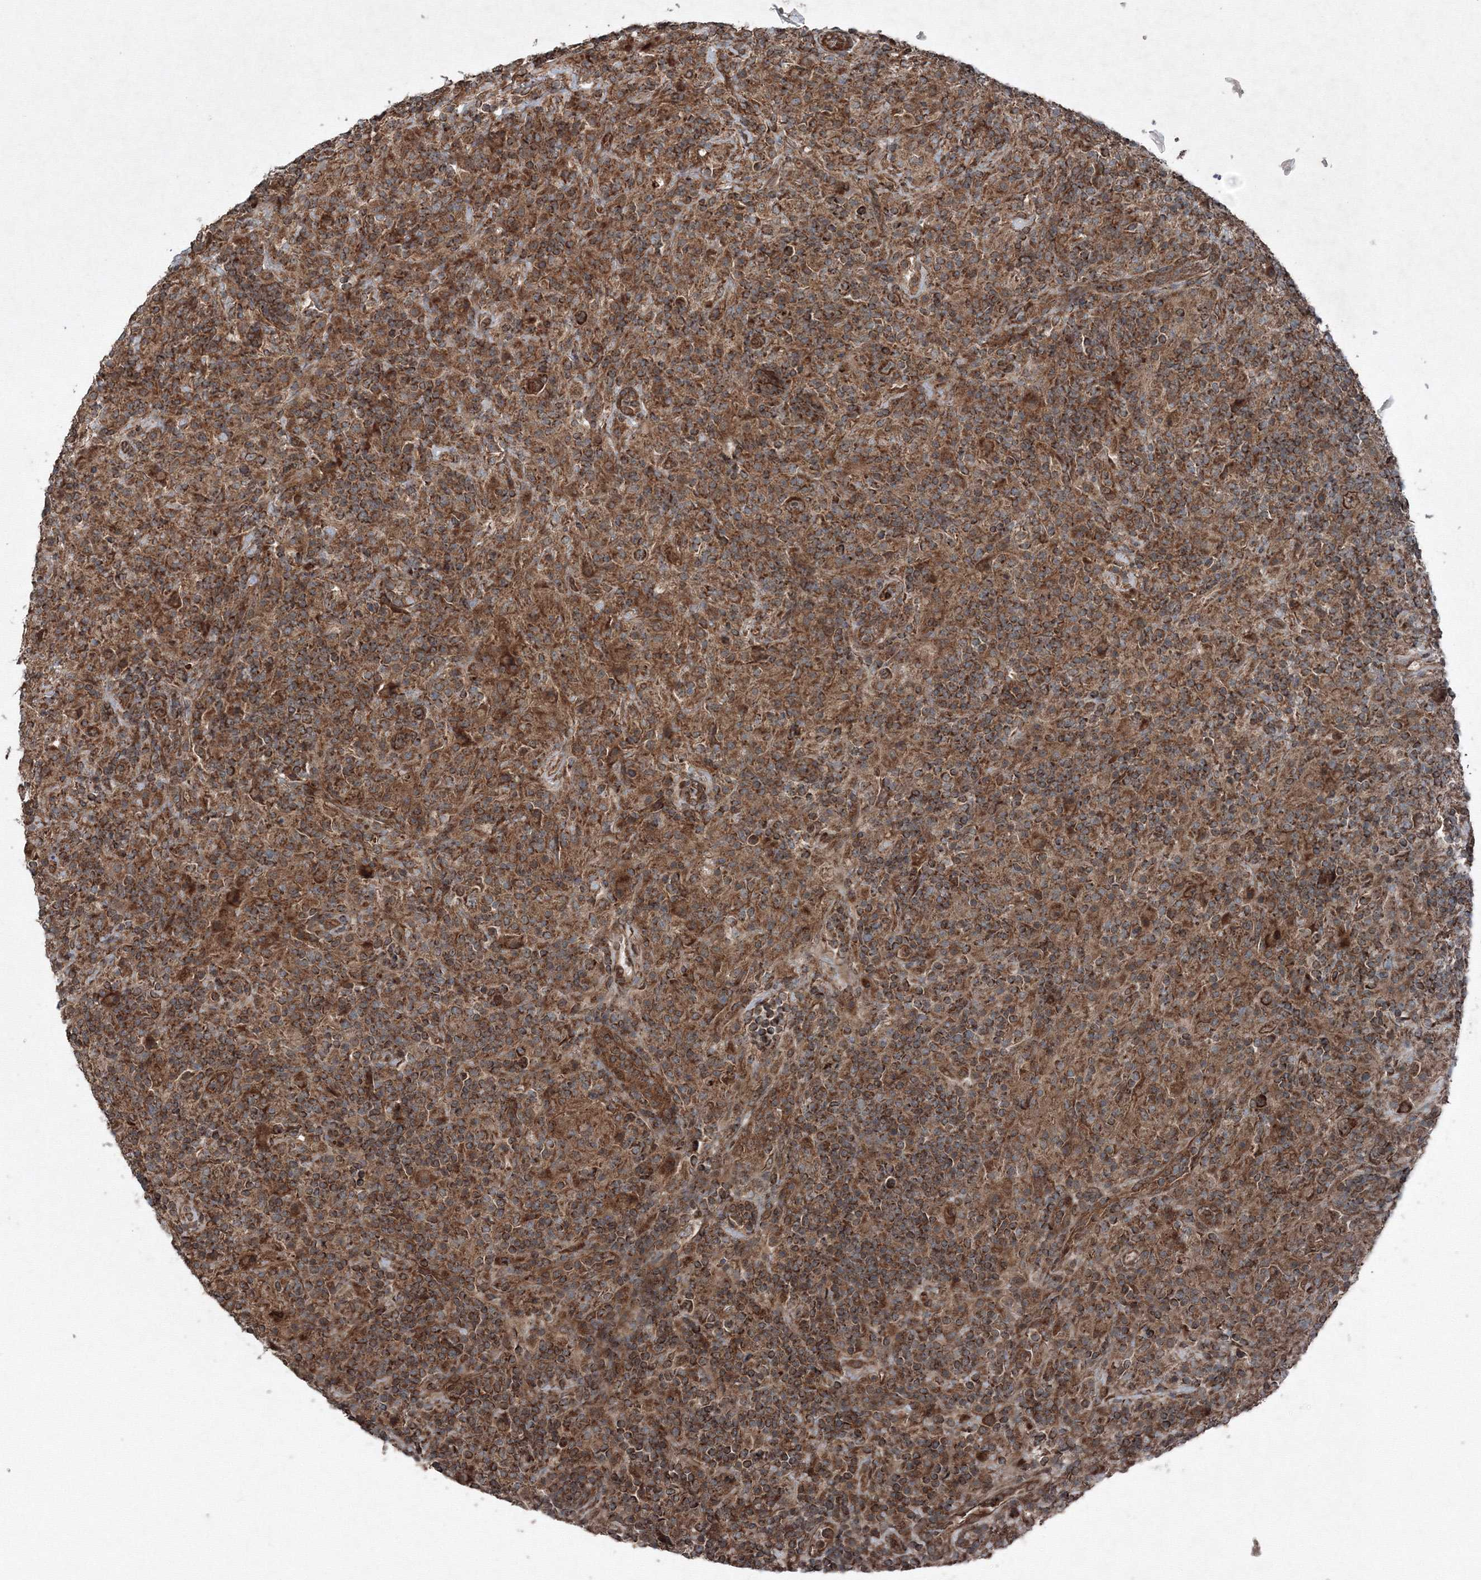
{"staining": {"intensity": "moderate", "quantity": ">75%", "location": "cytoplasmic/membranous"}, "tissue": "lymphoma", "cell_type": "Tumor cells", "image_type": "cancer", "snomed": [{"axis": "morphology", "description": "Hodgkin's disease, NOS"}, {"axis": "topography", "description": "Lymph node"}], "caption": "Immunohistochemistry (IHC) staining of Hodgkin's disease, which reveals medium levels of moderate cytoplasmic/membranous positivity in approximately >75% of tumor cells indicating moderate cytoplasmic/membranous protein positivity. The staining was performed using DAB (3,3'-diaminobenzidine) (brown) for protein detection and nuclei were counterstained in hematoxylin (blue).", "gene": "COPS7B", "patient": {"sex": "male", "age": 70}}